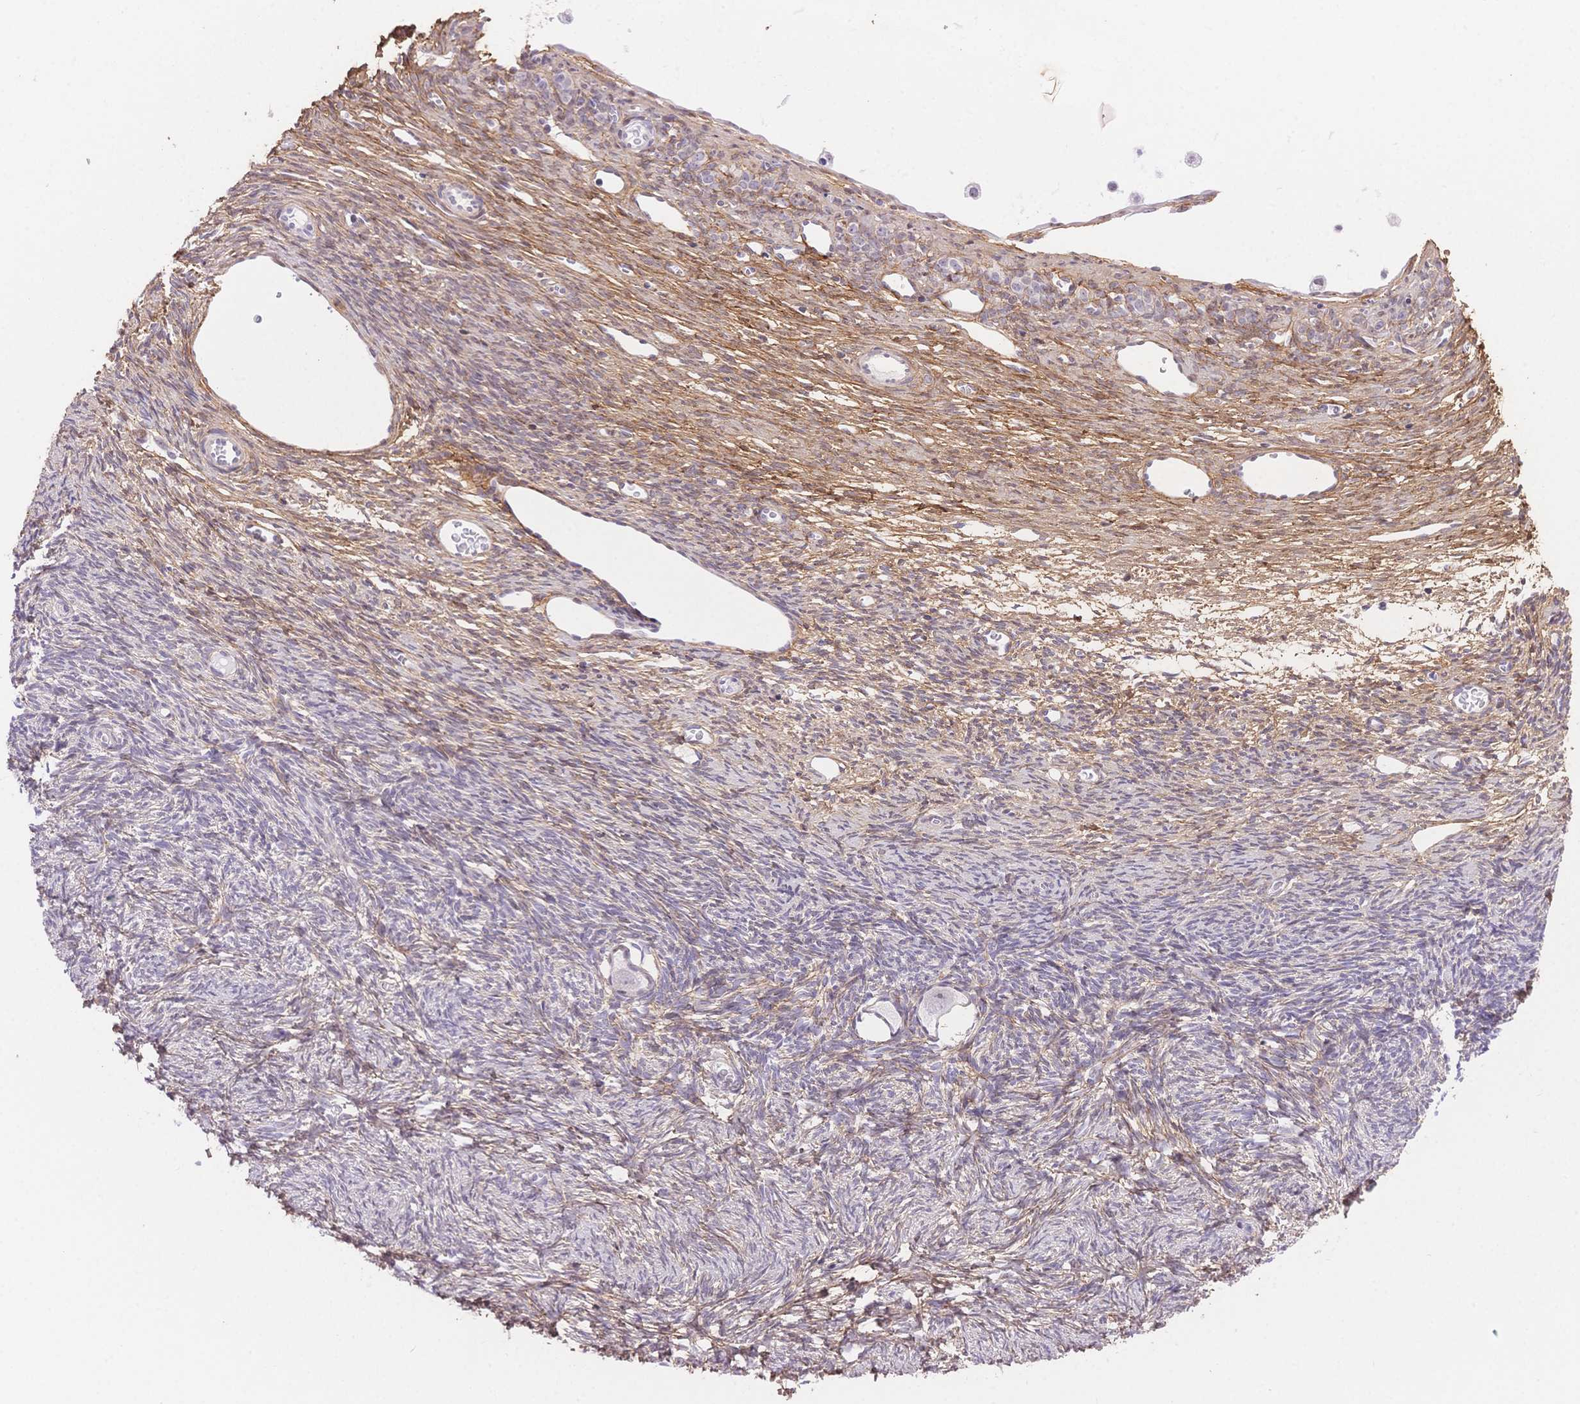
{"staining": {"intensity": "negative", "quantity": "none", "location": "none"}, "tissue": "ovary", "cell_type": "Follicle cells", "image_type": "normal", "snomed": [{"axis": "morphology", "description": "Normal tissue, NOS"}, {"axis": "topography", "description": "Ovary"}], "caption": "The image exhibits no significant positivity in follicle cells of ovary.", "gene": "PDZD2", "patient": {"sex": "female", "age": 34}}